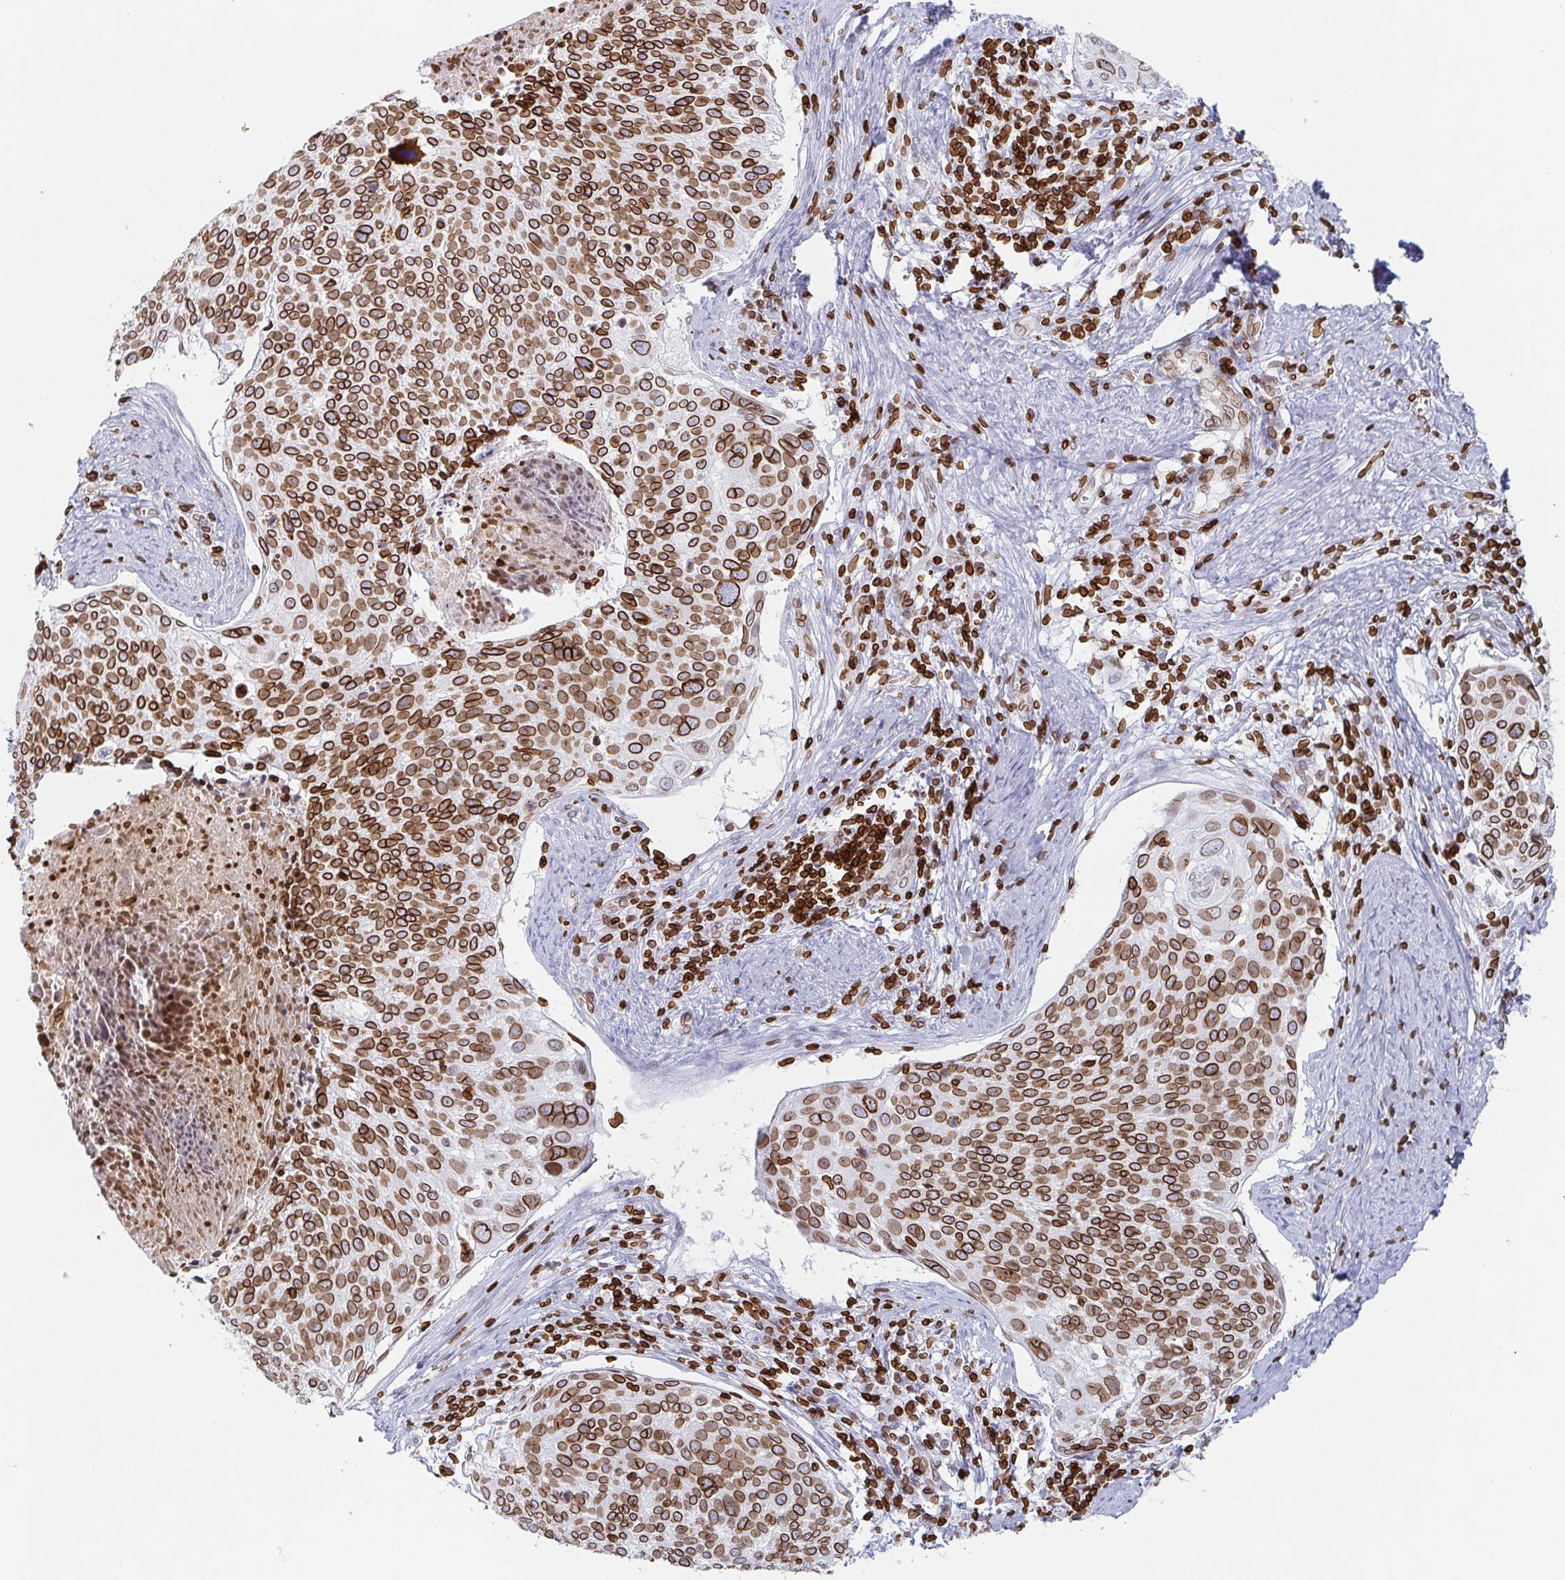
{"staining": {"intensity": "strong", "quantity": ">75%", "location": "cytoplasmic/membranous,nuclear"}, "tissue": "cervical cancer", "cell_type": "Tumor cells", "image_type": "cancer", "snomed": [{"axis": "morphology", "description": "Squamous cell carcinoma, NOS"}, {"axis": "topography", "description": "Cervix"}], "caption": "Strong cytoplasmic/membranous and nuclear protein staining is appreciated in approximately >75% of tumor cells in squamous cell carcinoma (cervical).", "gene": "BTBD7", "patient": {"sex": "female", "age": 39}}